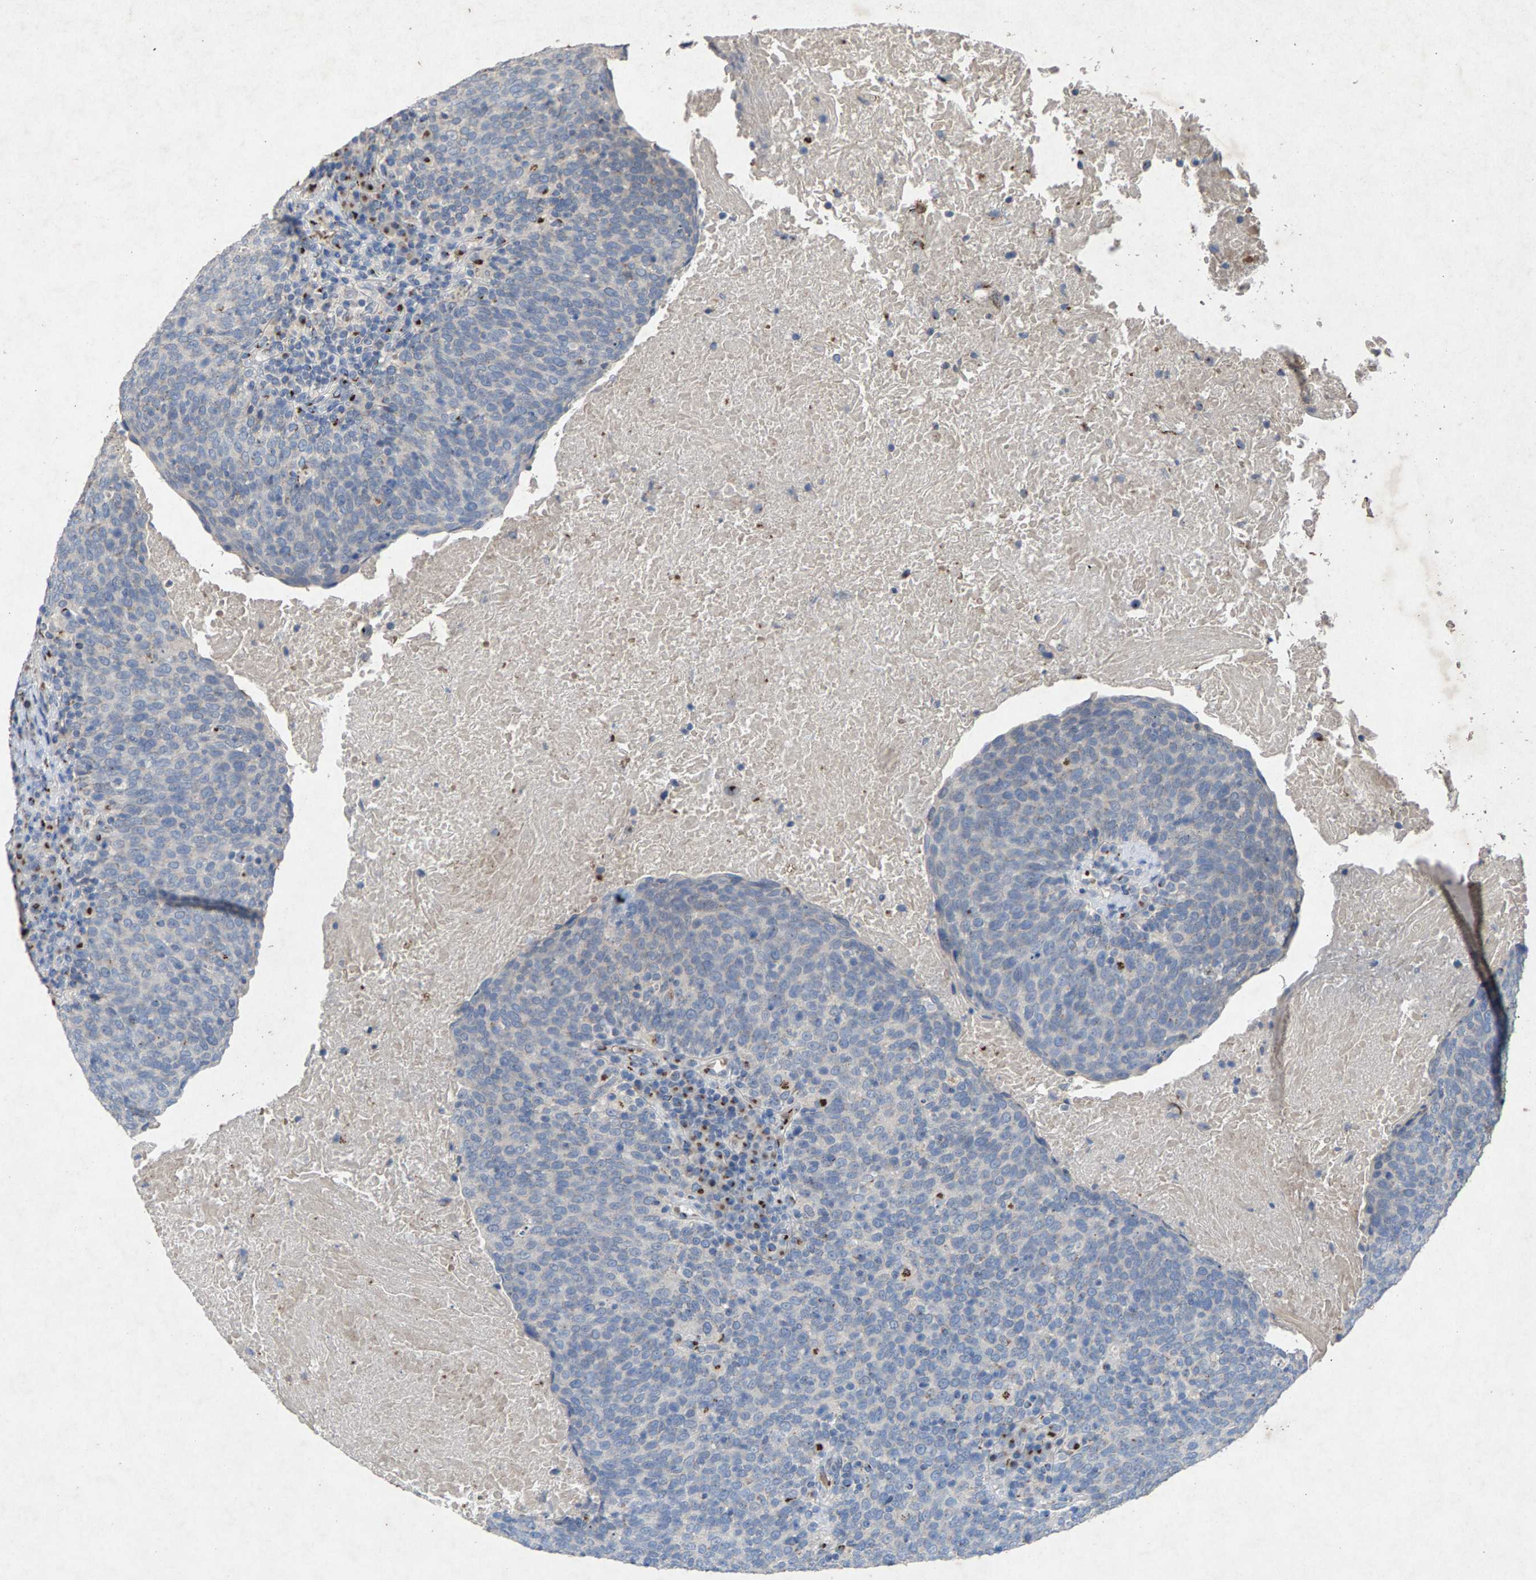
{"staining": {"intensity": "negative", "quantity": "none", "location": "none"}, "tissue": "head and neck cancer", "cell_type": "Tumor cells", "image_type": "cancer", "snomed": [{"axis": "morphology", "description": "Squamous cell carcinoma, NOS"}, {"axis": "morphology", "description": "Squamous cell carcinoma, metastatic, NOS"}, {"axis": "topography", "description": "Lymph node"}, {"axis": "topography", "description": "Head-Neck"}], "caption": "High magnification brightfield microscopy of head and neck metastatic squamous cell carcinoma stained with DAB (brown) and counterstained with hematoxylin (blue): tumor cells show no significant staining. (Brightfield microscopy of DAB (3,3'-diaminobenzidine) immunohistochemistry at high magnification).", "gene": "MAN2A1", "patient": {"sex": "male", "age": 62}}